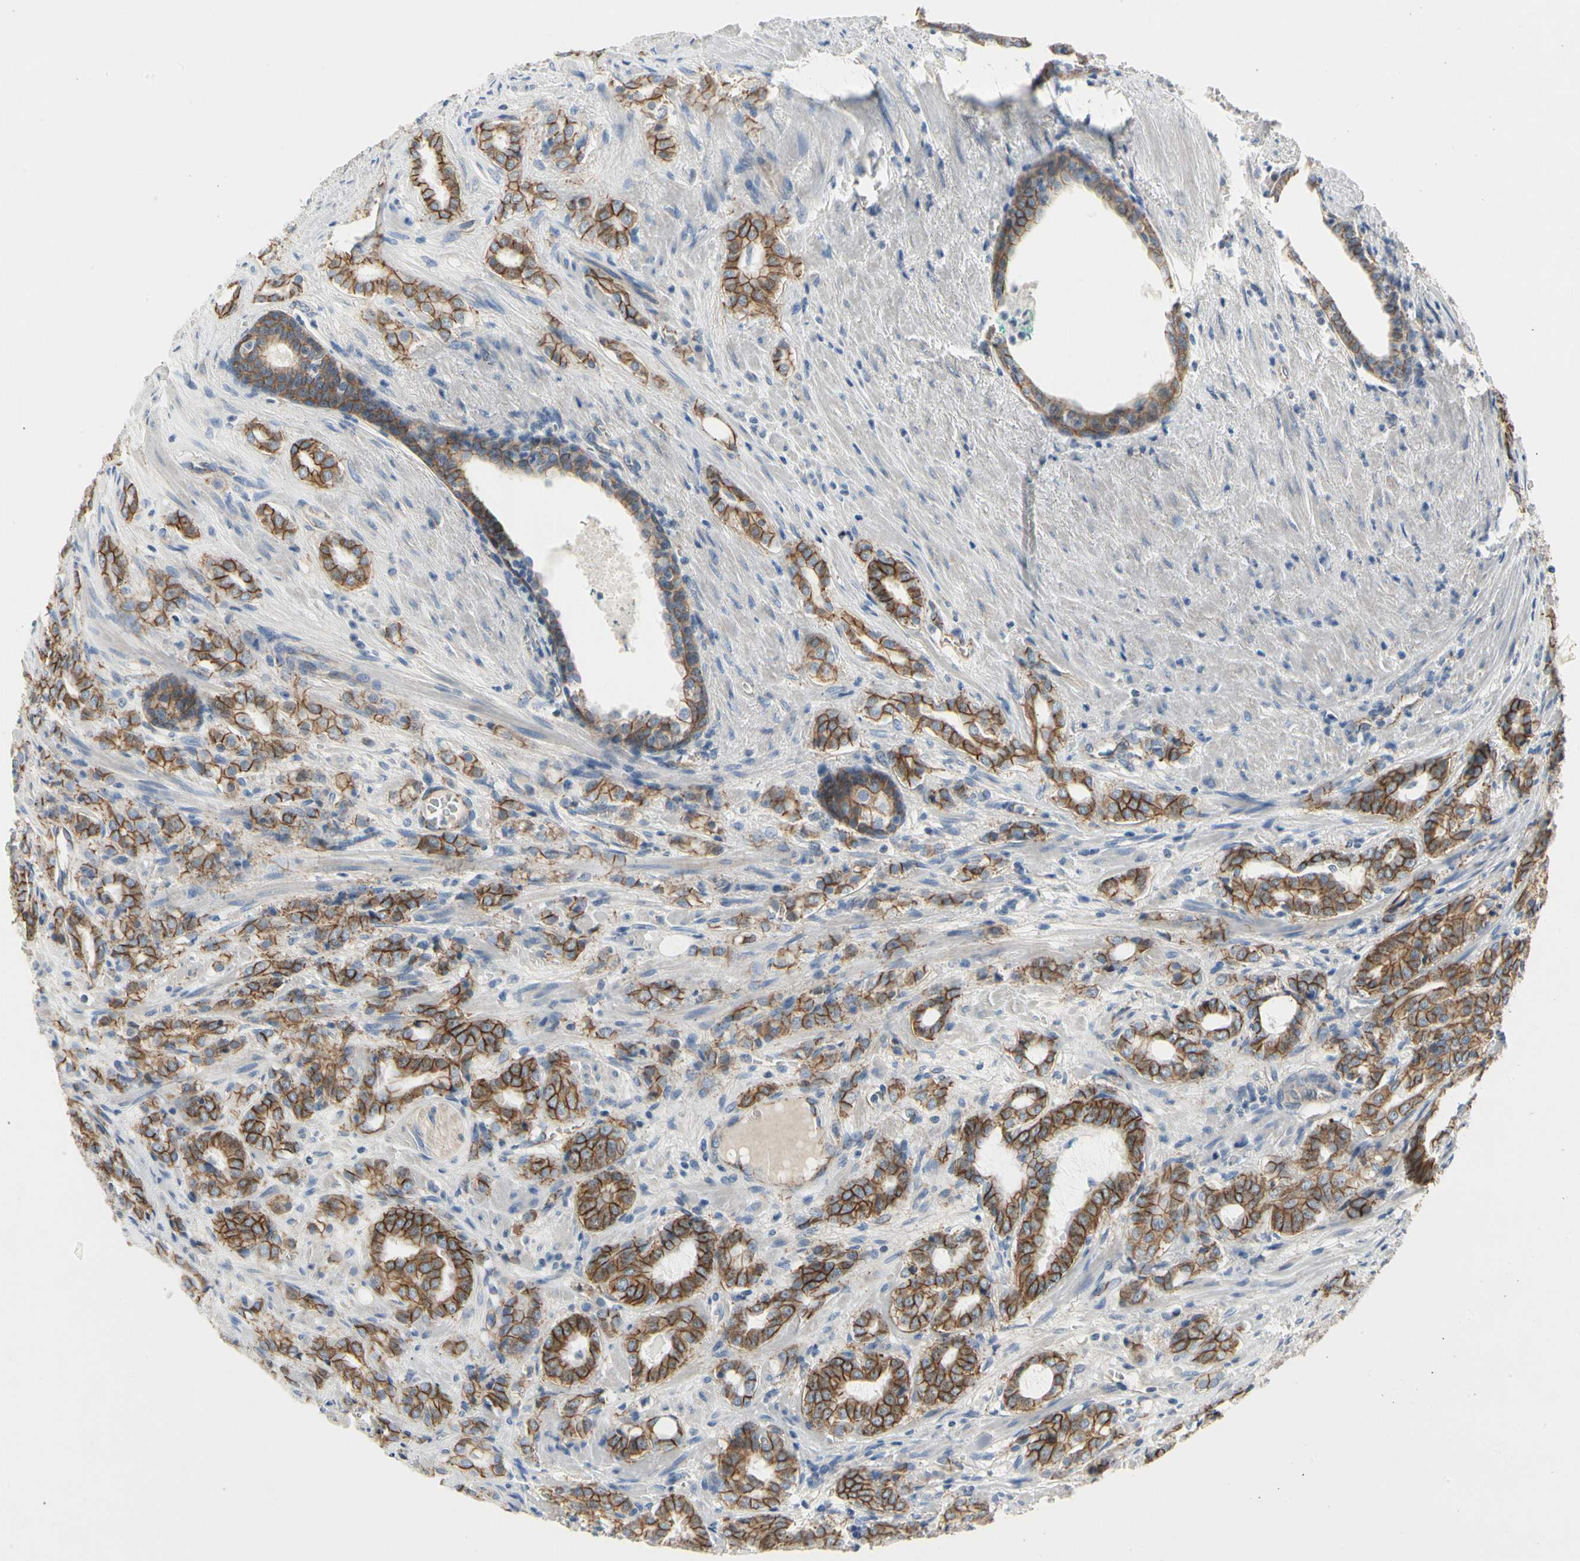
{"staining": {"intensity": "moderate", "quantity": "25%-75%", "location": "cytoplasmic/membranous"}, "tissue": "prostate cancer", "cell_type": "Tumor cells", "image_type": "cancer", "snomed": [{"axis": "morphology", "description": "Adenocarcinoma, High grade"}, {"axis": "topography", "description": "Prostate"}], "caption": "Prostate adenocarcinoma (high-grade) stained with a brown dye demonstrates moderate cytoplasmic/membranous positive expression in about 25%-75% of tumor cells.", "gene": "LGR6", "patient": {"sex": "male", "age": 64}}